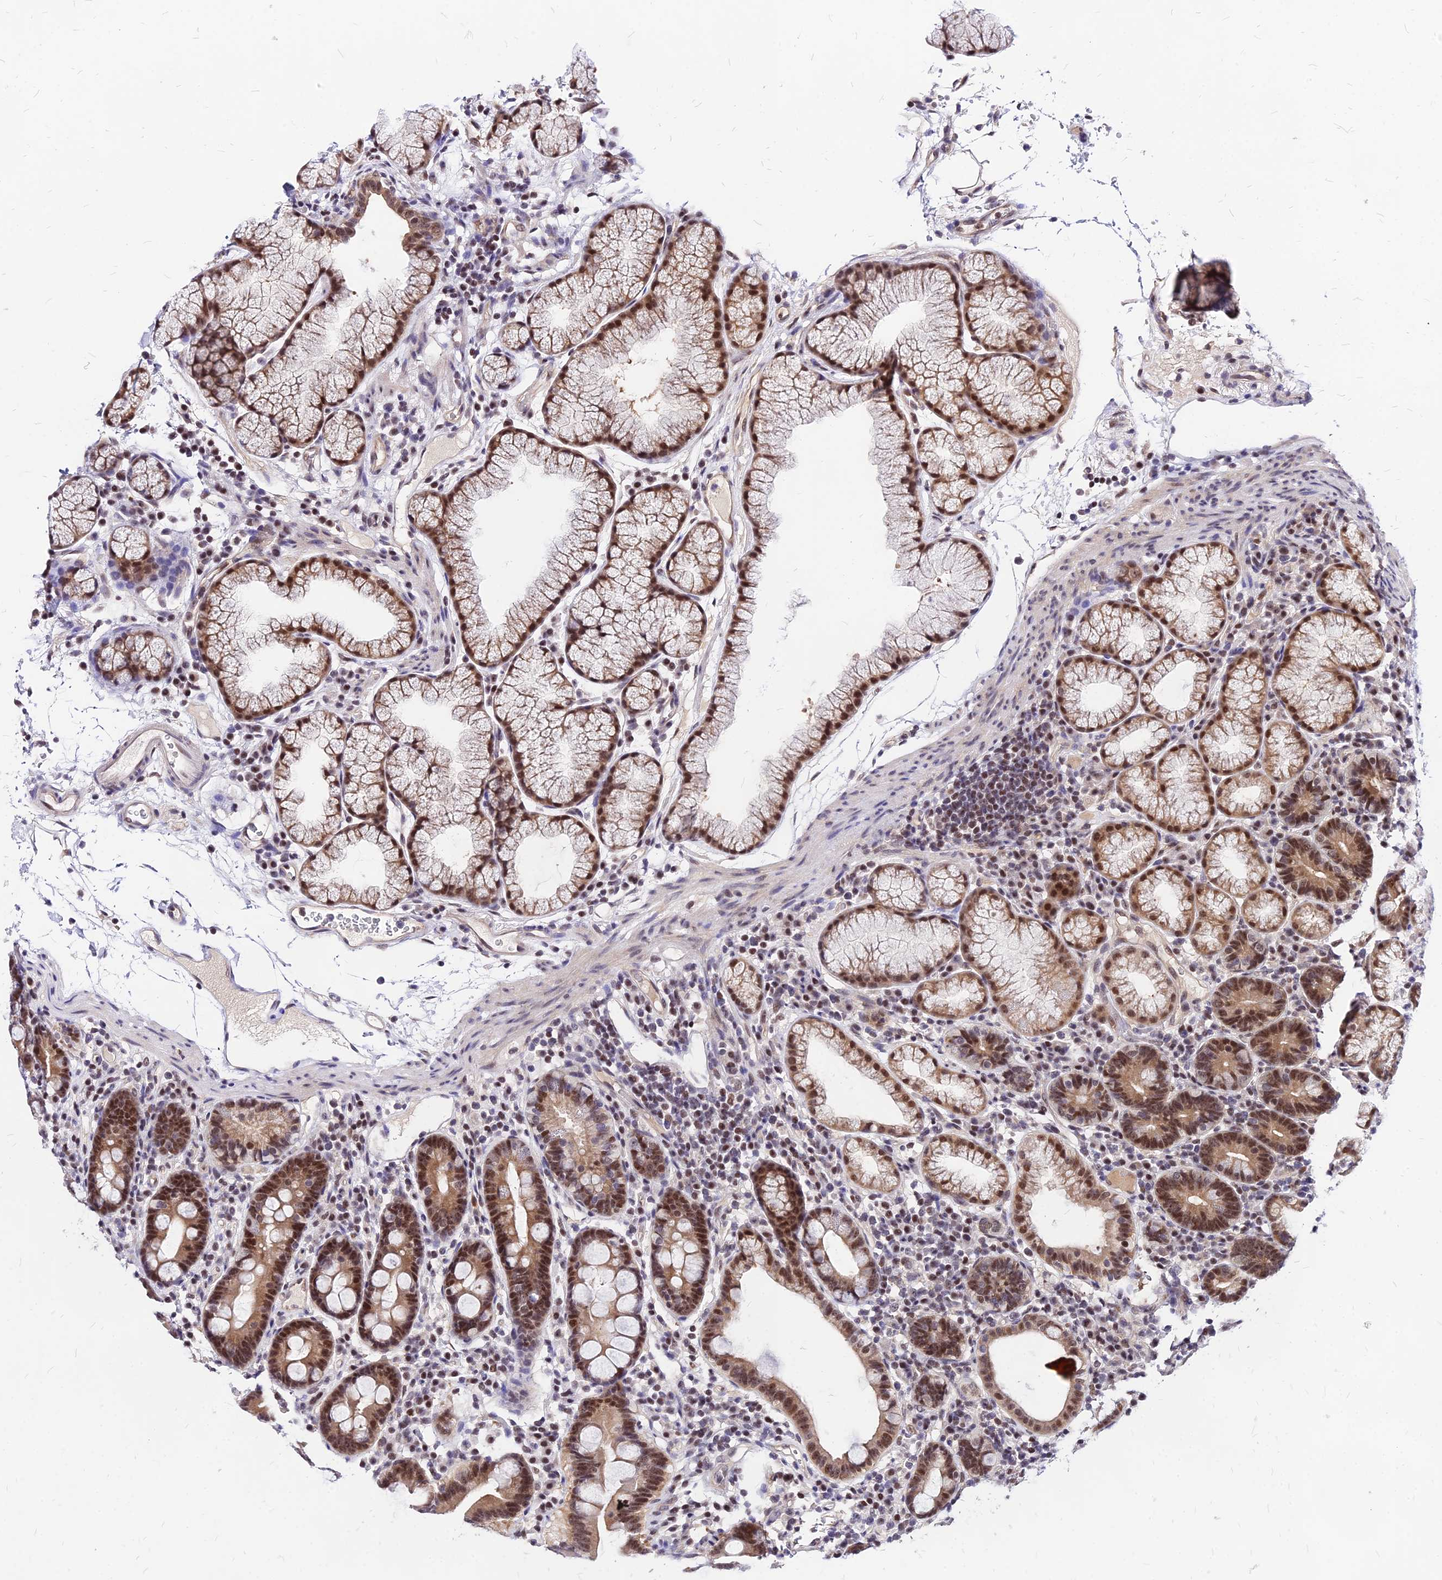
{"staining": {"intensity": "moderate", "quantity": ">75%", "location": "cytoplasmic/membranous,nuclear"}, "tissue": "duodenum", "cell_type": "Glandular cells", "image_type": "normal", "snomed": [{"axis": "morphology", "description": "Normal tissue, NOS"}, {"axis": "topography", "description": "Duodenum"}], "caption": "Brown immunohistochemical staining in unremarkable duodenum shows moderate cytoplasmic/membranous,nuclear positivity in approximately >75% of glandular cells.", "gene": "DDX55", "patient": {"sex": "male", "age": 54}}